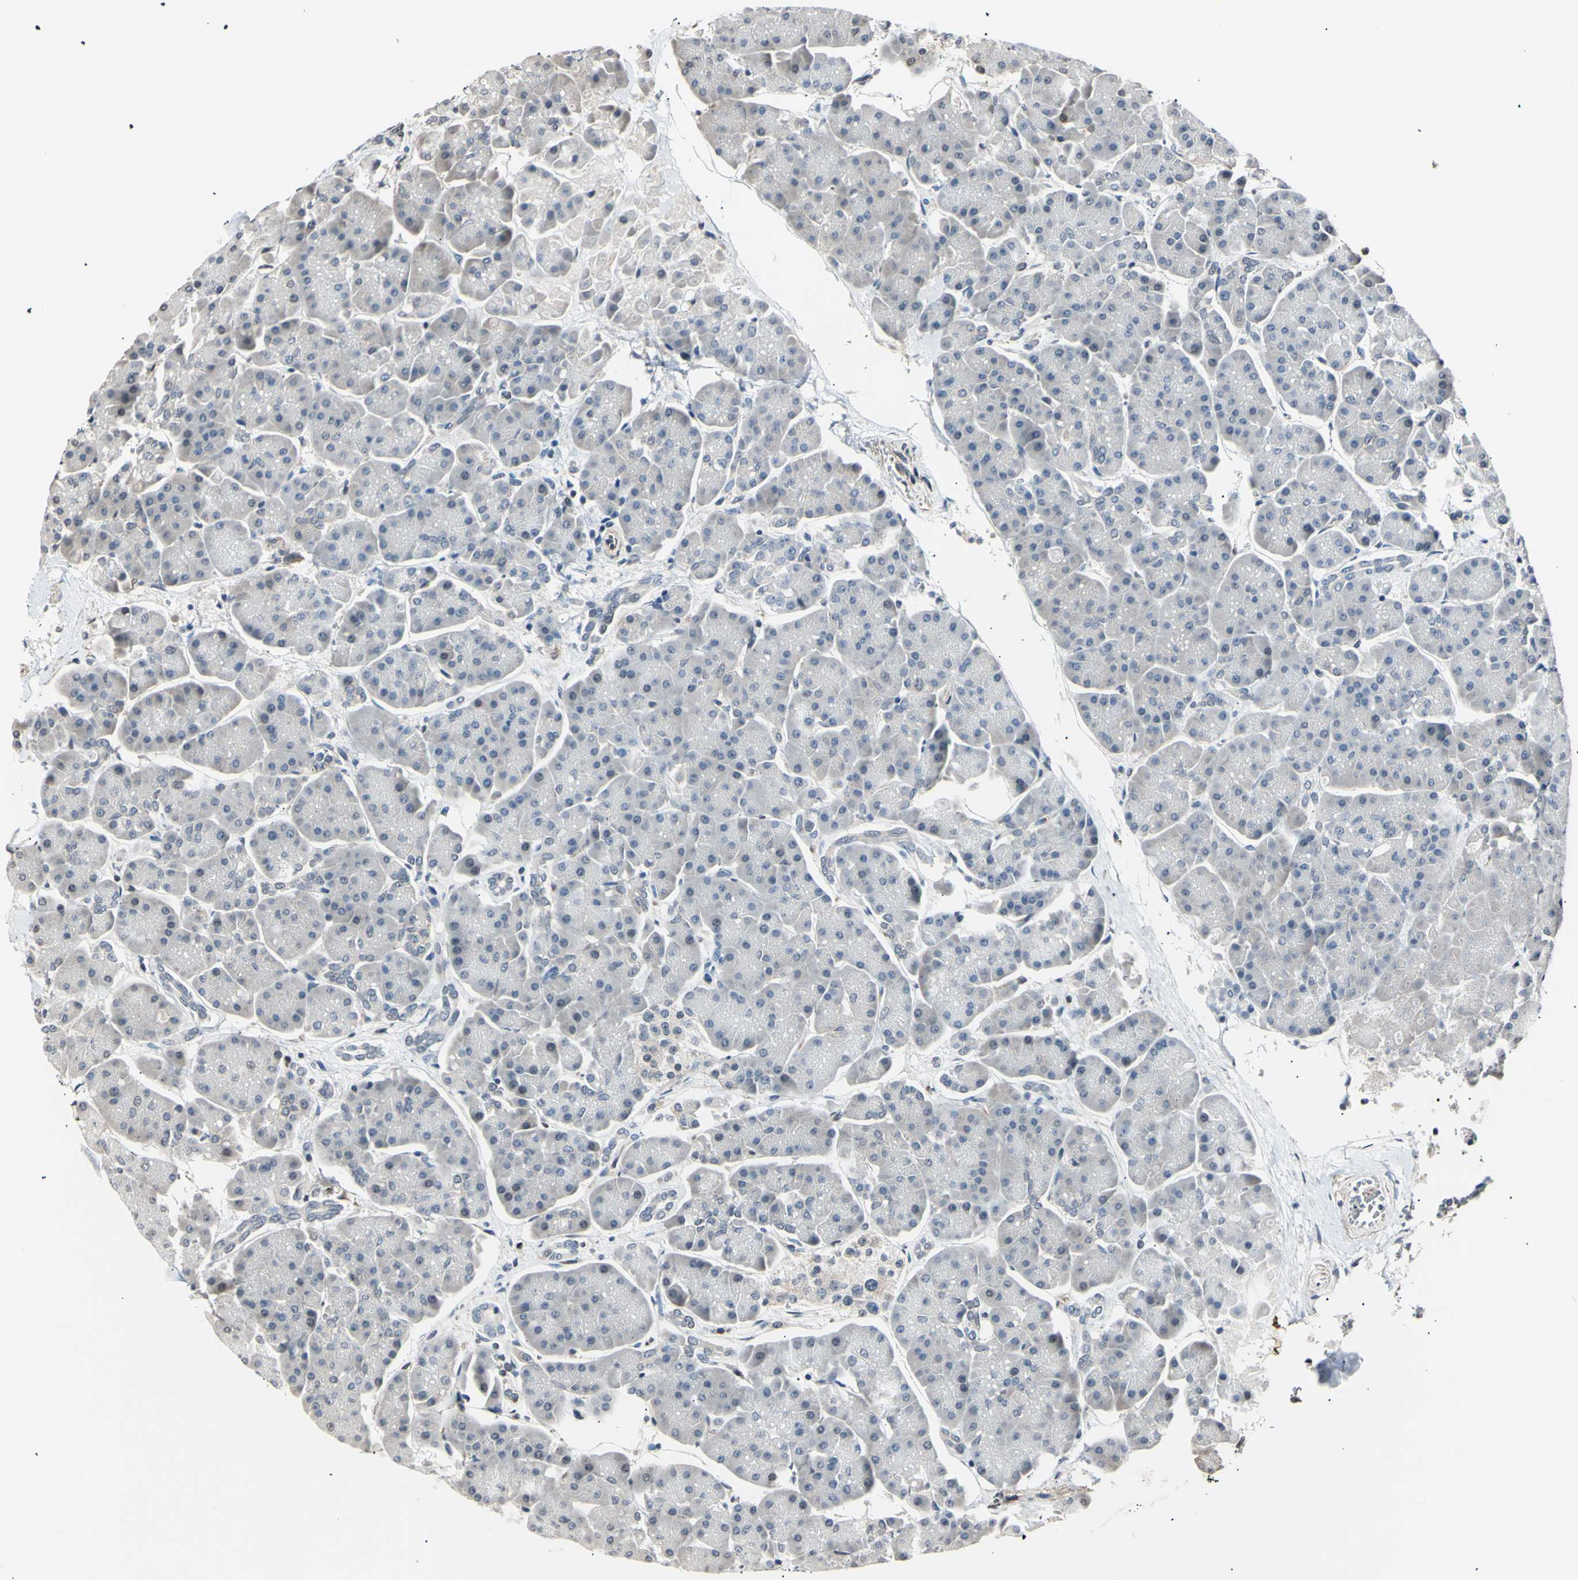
{"staining": {"intensity": "negative", "quantity": "none", "location": "none"}, "tissue": "pancreas", "cell_type": "Exocrine glandular cells", "image_type": "normal", "snomed": [{"axis": "morphology", "description": "Normal tissue, NOS"}, {"axis": "topography", "description": "Pancreas"}], "caption": "DAB immunohistochemical staining of benign human pancreas shows no significant staining in exocrine glandular cells.", "gene": "AK1", "patient": {"sex": "female", "age": 70}}